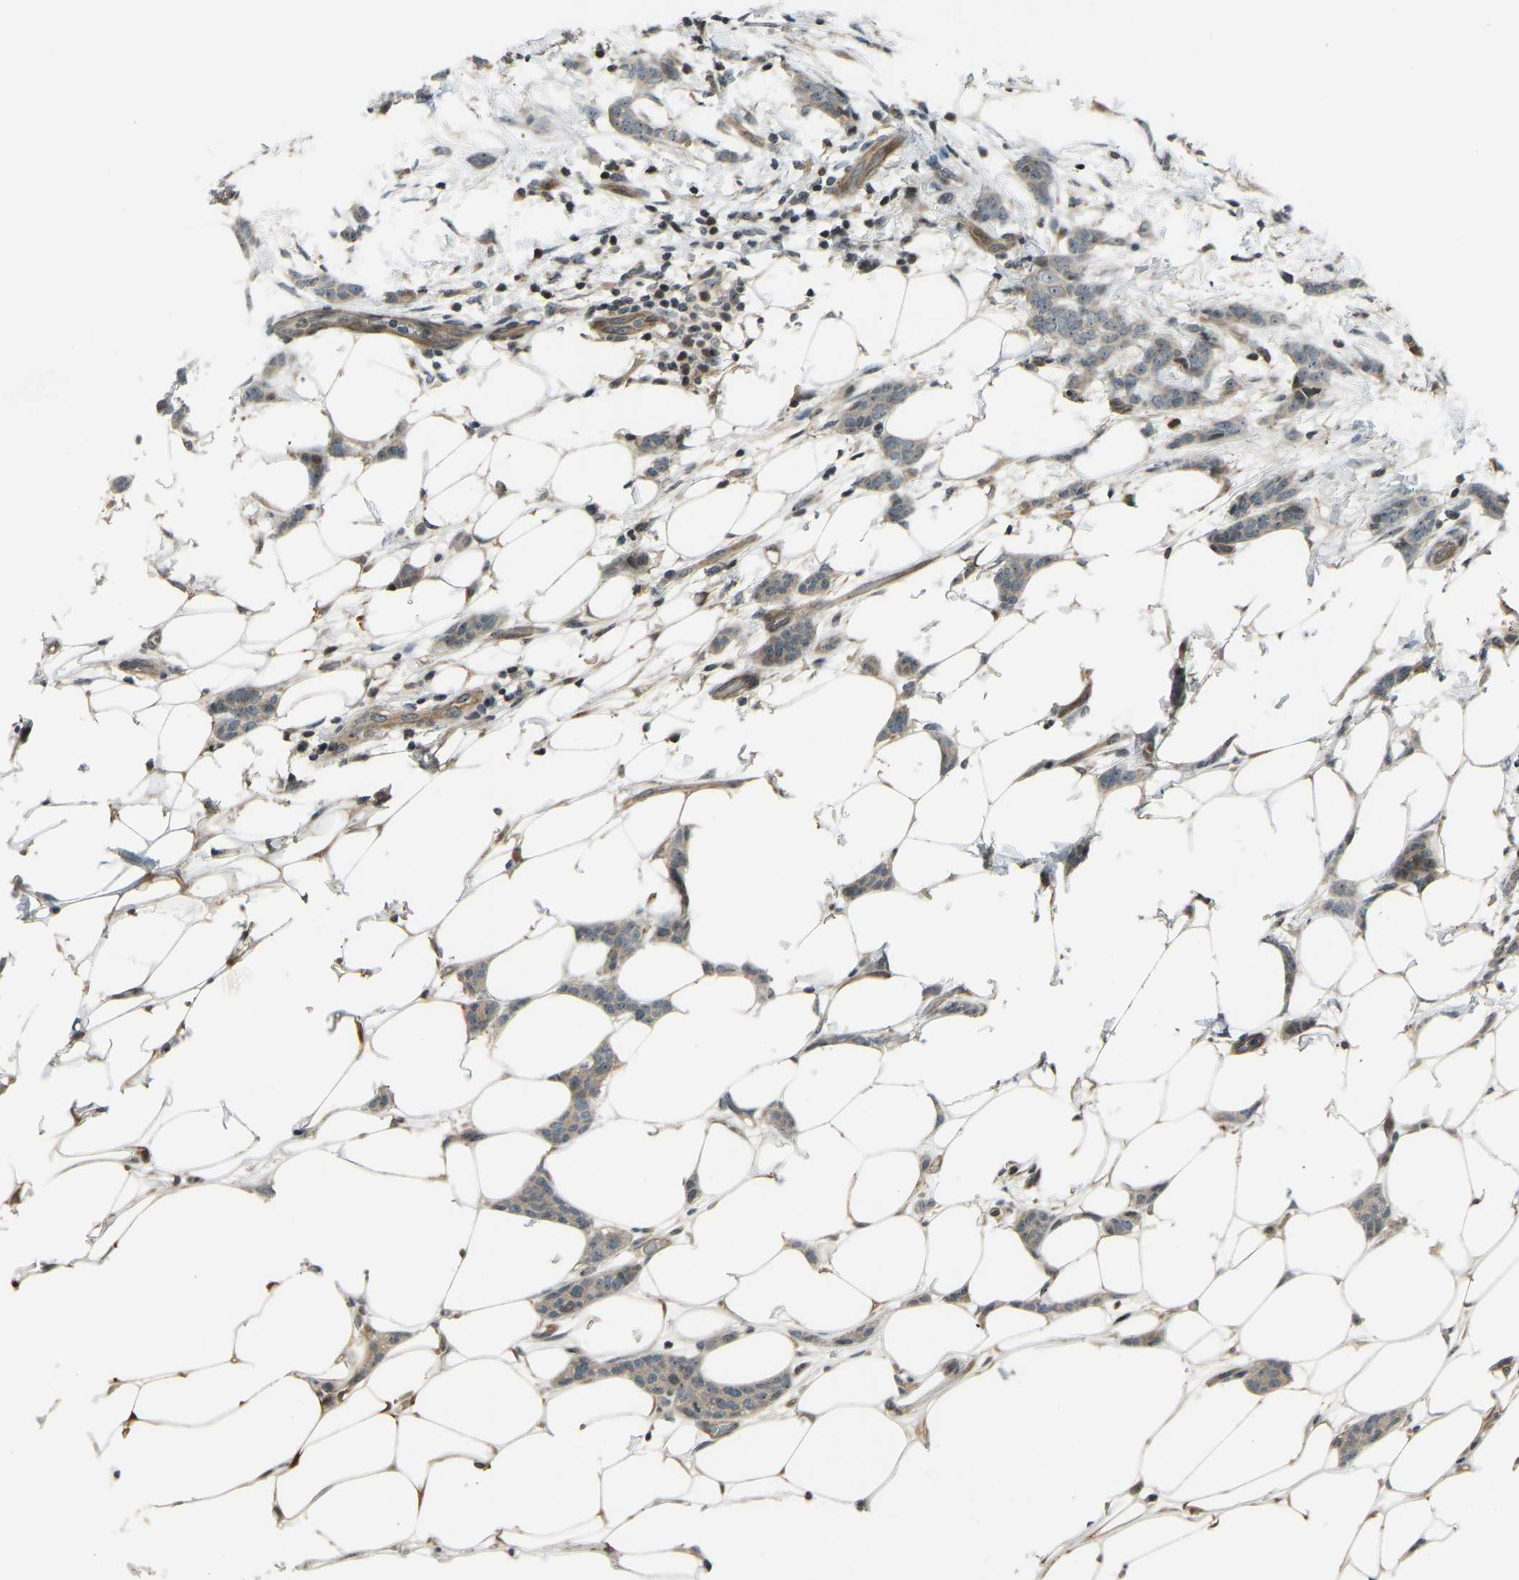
{"staining": {"intensity": "moderate", "quantity": ">75%", "location": "cytoplasmic/membranous"}, "tissue": "breast cancer", "cell_type": "Tumor cells", "image_type": "cancer", "snomed": [{"axis": "morphology", "description": "Lobular carcinoma"}, {"axis": "topography", "description": "Skin"}, {"axis": "topography", "description": "Breast"}], "caption": "Immunohistochemical staining of human breast lobular carcinoma exhibits medium levels of moderate cytoplasmic/membranous positivity in about >75% of tumor cells.", "gene": "SVOPL", "patient": {"sex": "female", "age": 46}}